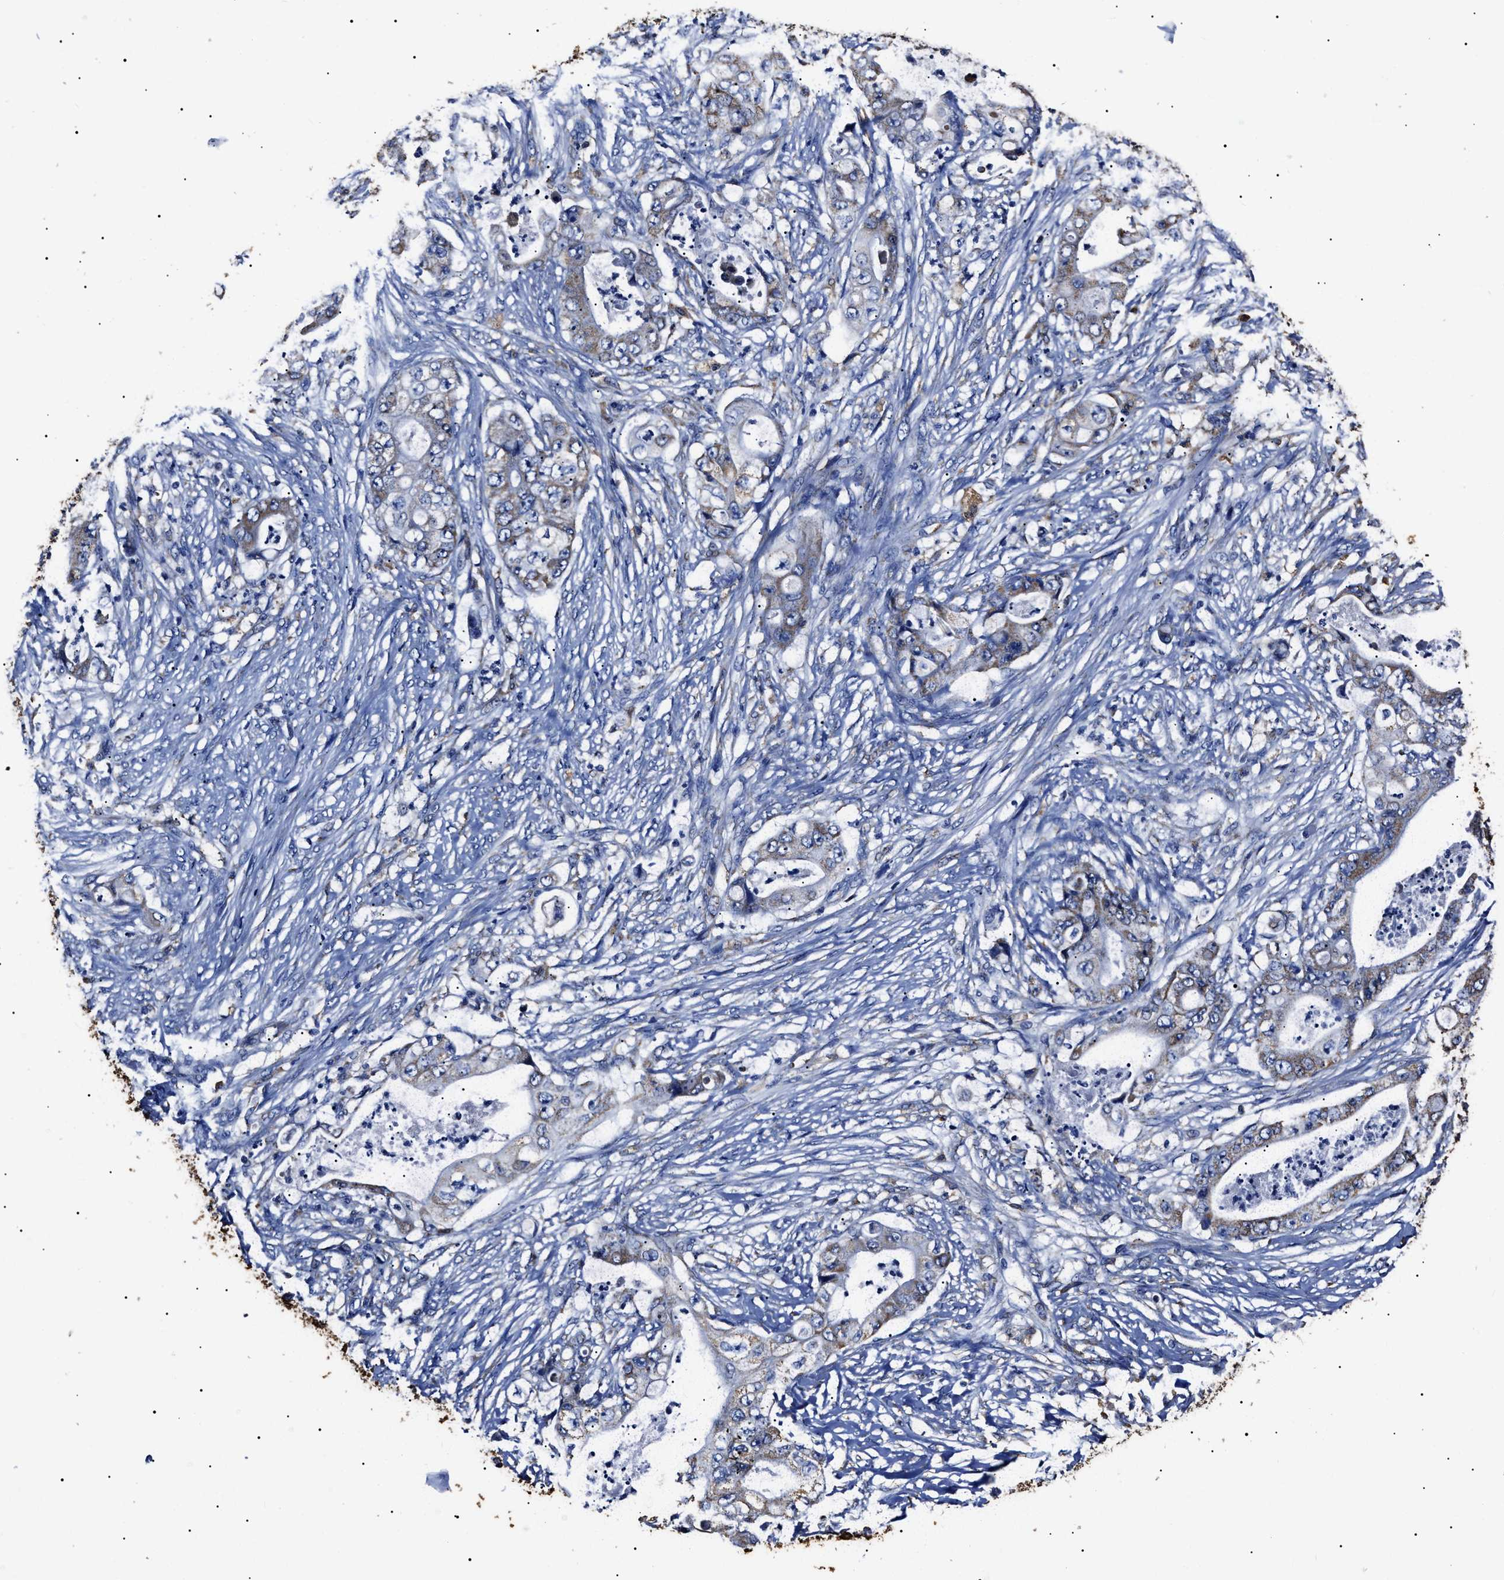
{"staining": {"intensity": "weak", "quantity": "25%-75%", "location": "cytoplasmic/membranous"}, "tissue": "stomach cancer", "cell_type": "Tumor cells", "image_type": "cancer", "snomed": [{"axis": "morphology", "description": "Adenocarcinoma, NOS"}, {"axis": "topography", "description": "Stomach"}], "caption": "Human stomach adenocarcinoma stained with a brown dye reveals weak cytoplasmic/membranous positive staining in about 25%-75% of tumor cells.", "gene": "ALDH1A1", "patient": {"sex": "female", "age": 73}}